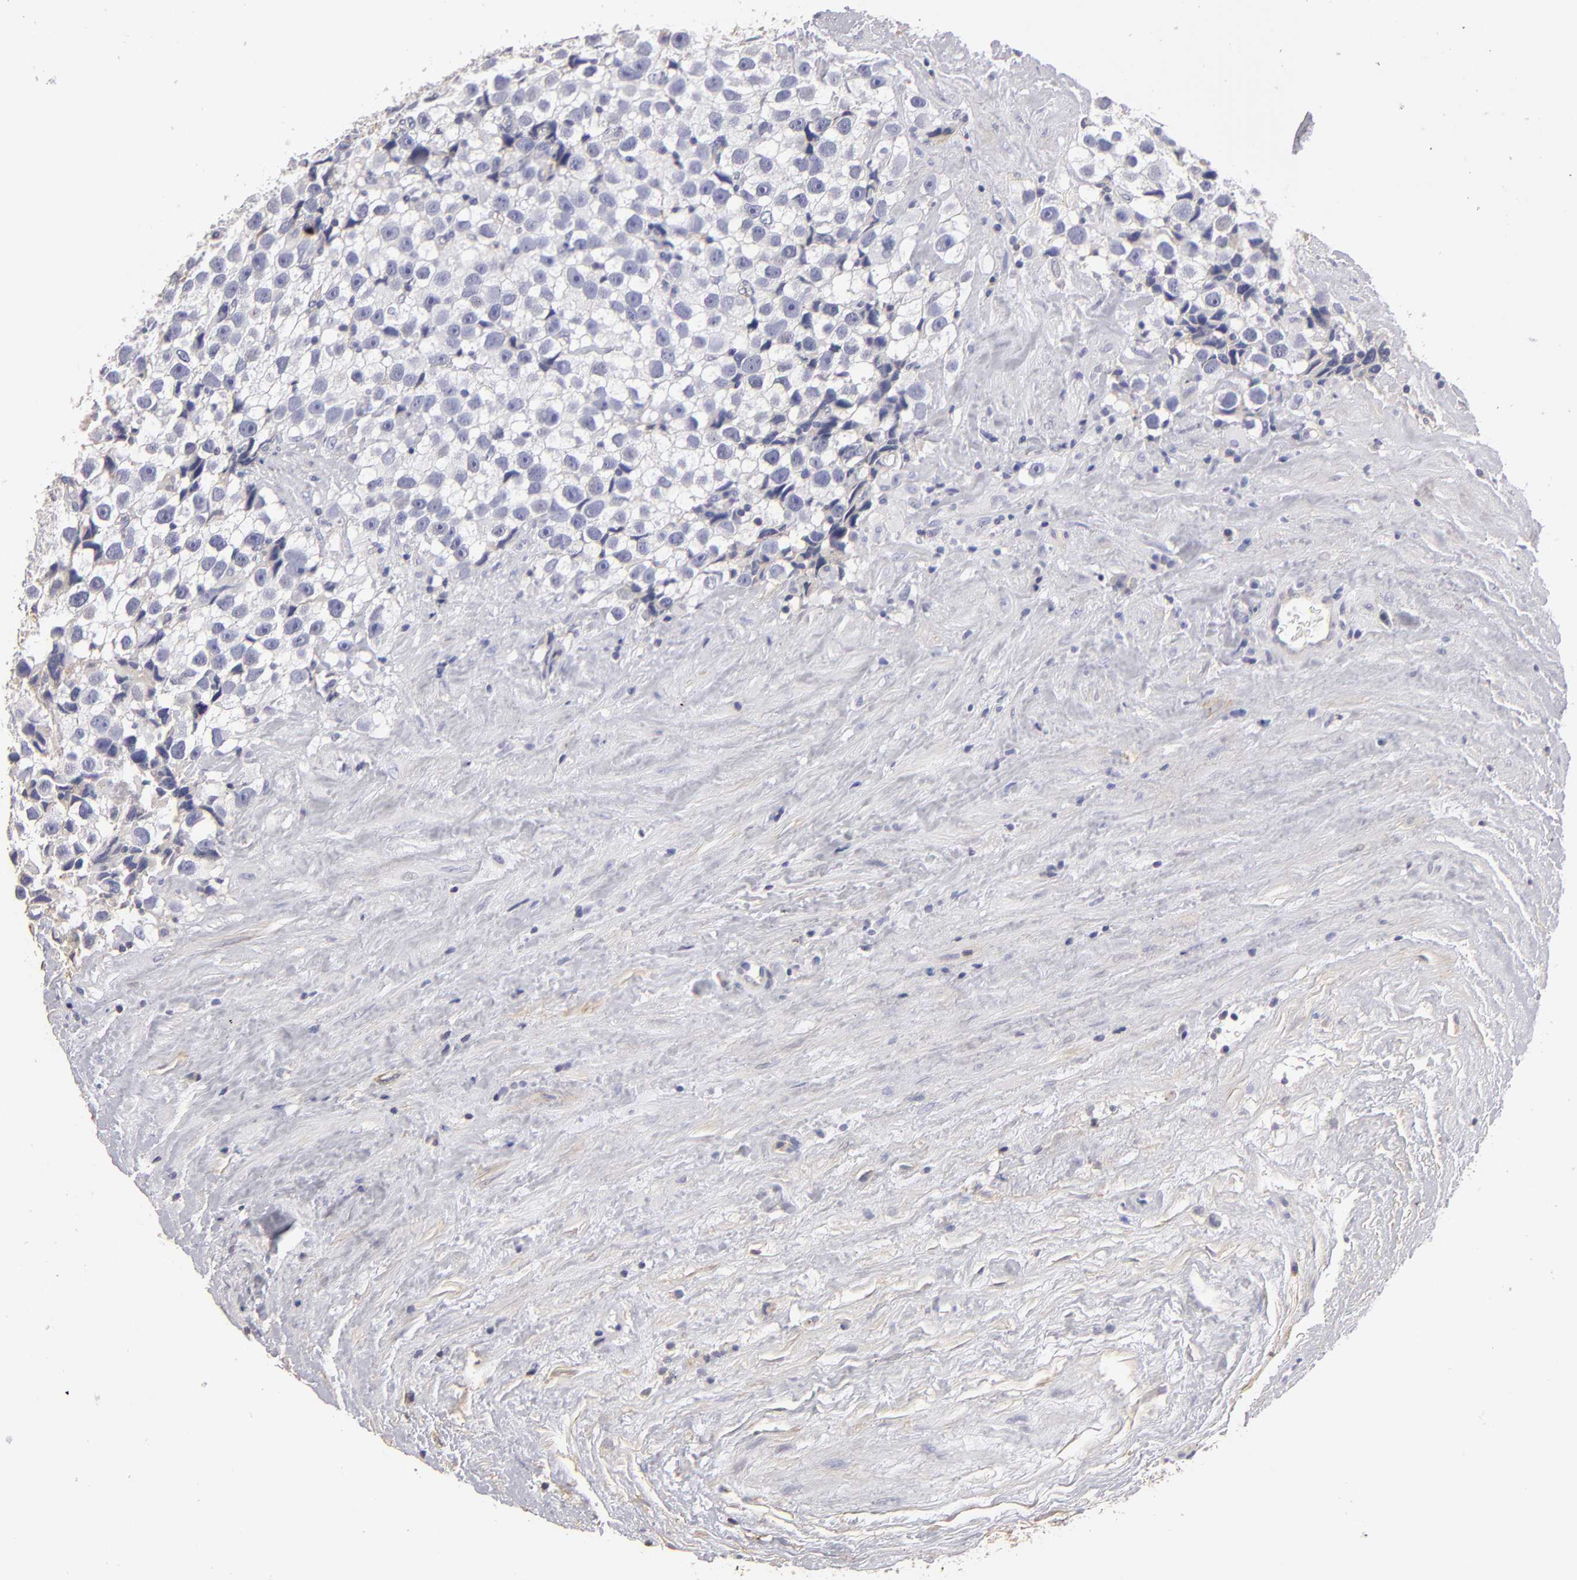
{"staining": {"intensity": "negative", "quantity": "none", "location": "none"}, "tissue": "testis cancer", "cell_type": "Tumor cells", "image_type": "cancer", "snomed": [{"axis": "morphology", "description": "Seminoma, NOS"}, {"axis": "topography", "description": "Testis"}], "caption": "A histopathology image of human testis cancer (seminoma) is negative for staining in tumor cells.", "gene": "ABCB1", "patient": {"sex": "male", "age": 43}}